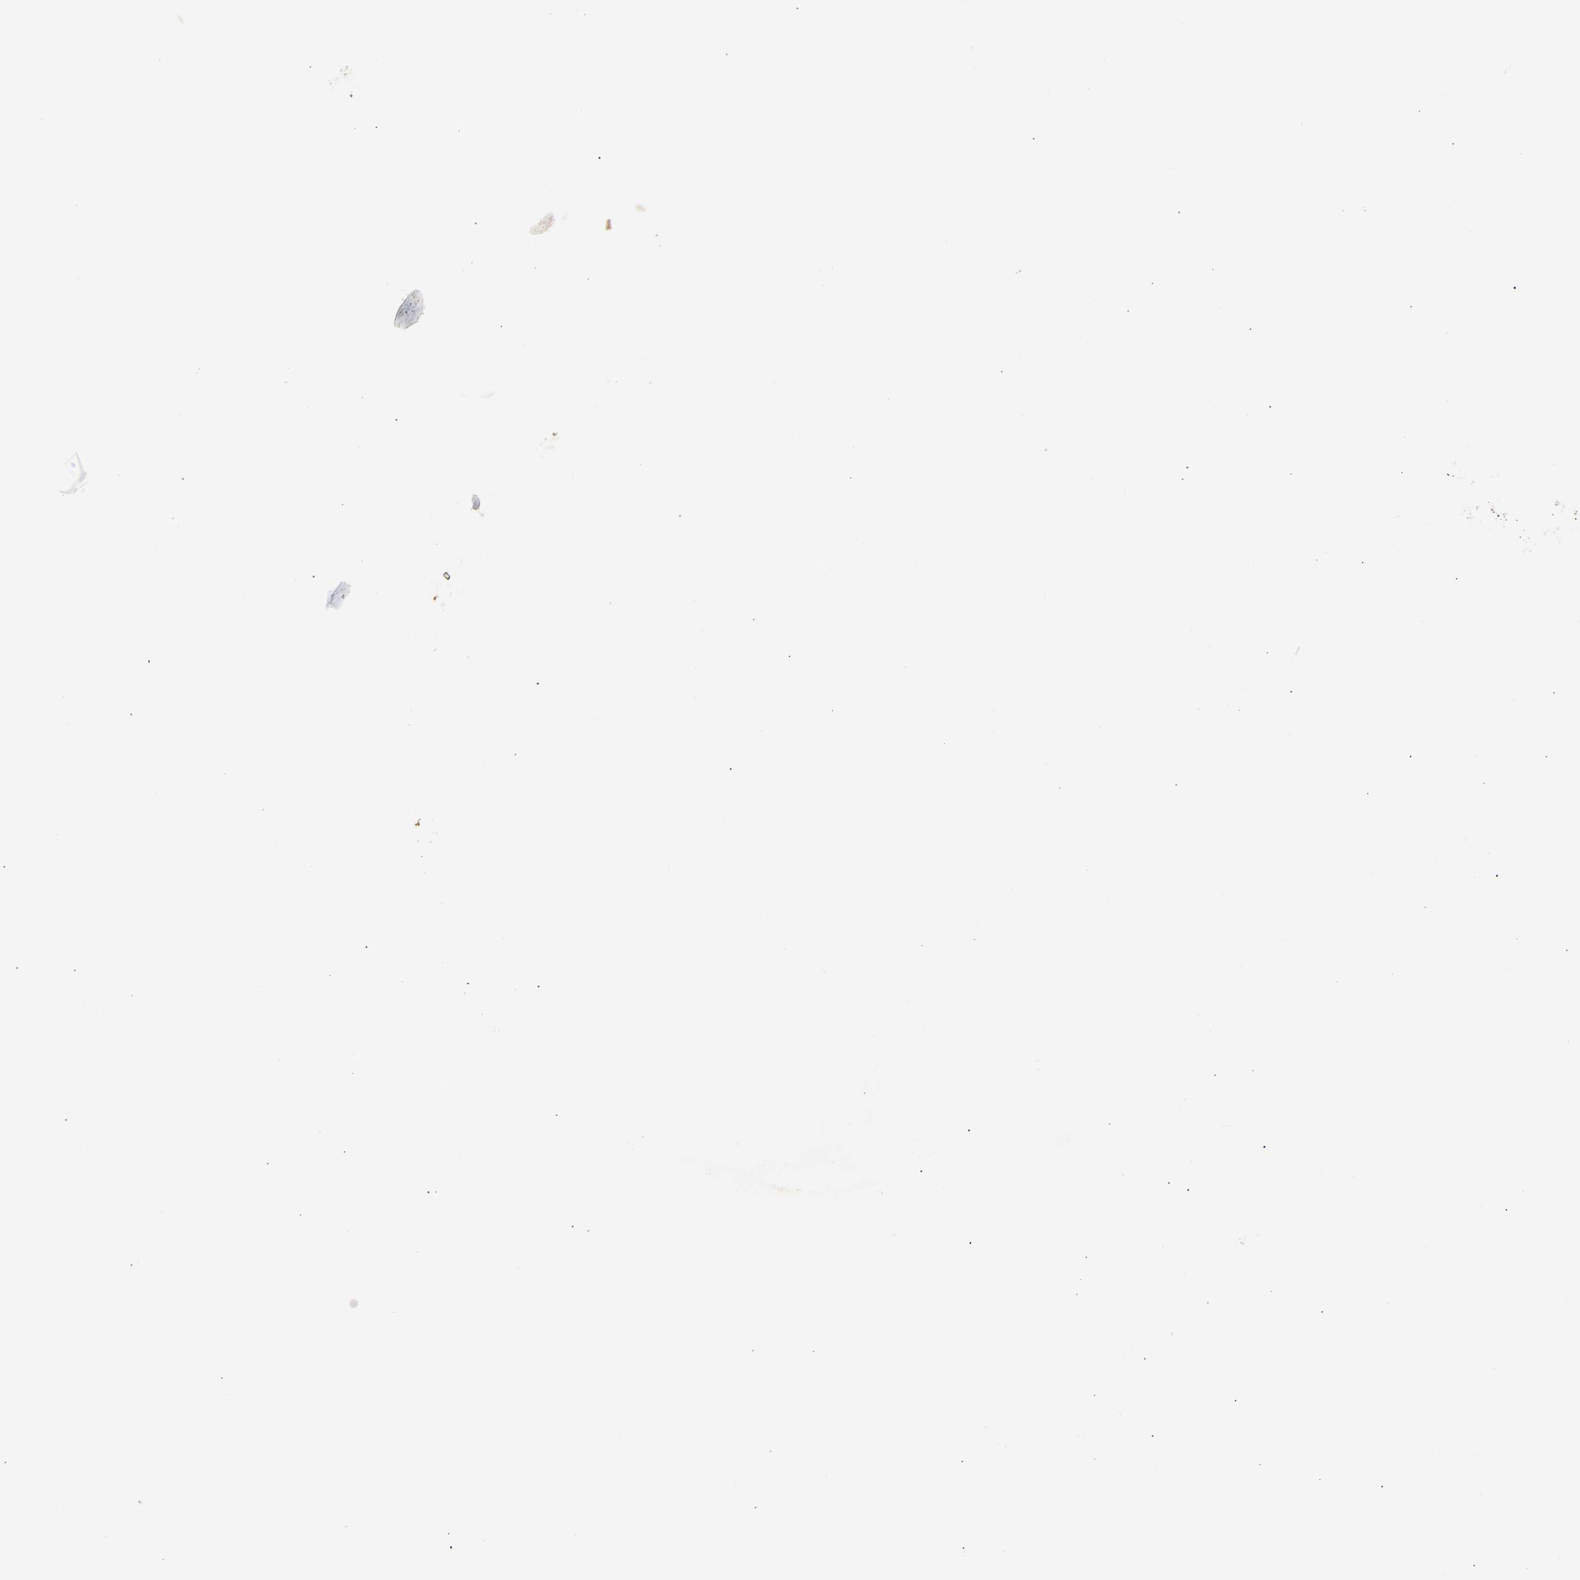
{"staining": {"intensity": "moderate", "quantity": "<25%", "location": "cytoplasmic/membranous"}, "tissue": "stomach cancer", "cell_type": "Tumor cells", "image_type": "cancer", "snomed": [{"axis": "morphology", "description": "Adenocarcinoma, NOS"}, {"axis": "topography", "description": "Stomach"}], "caption": "Approximately <25% of tumor cells in human stomach cancer reveal moderate cytoplasmic/membranous protein positivity as visualized by brown immunohistochemical staining.", "gene": "KASH5", "patient": {"sex": "female", "age": 89}}